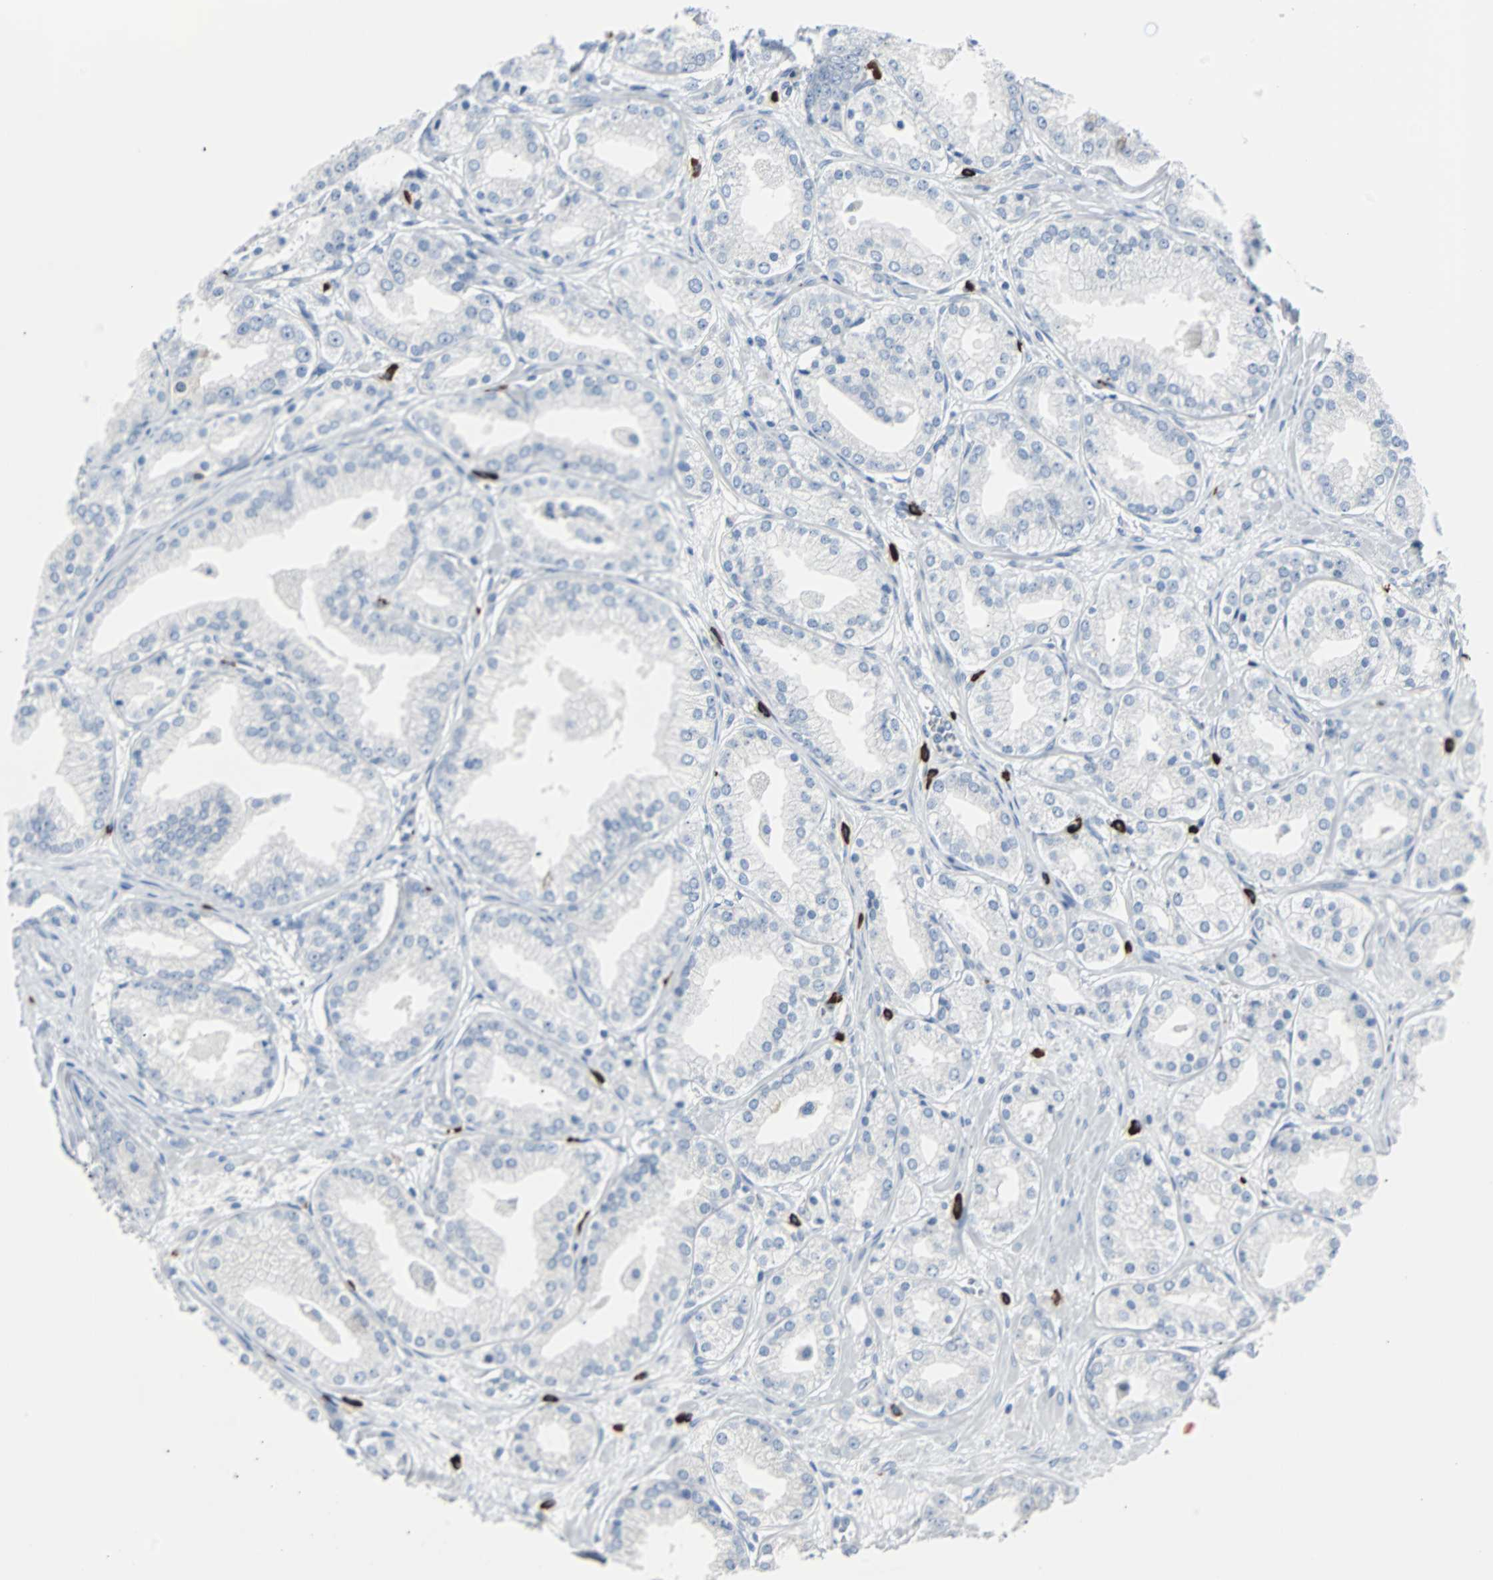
{"staining": {"intensity": "negative", "quantity": "none", "location": "none"}, "tissue": "prostate cancer", "cell_type": "Tumor cells", "image_type": "cancer", "snomed": [{"axis": "morphology", "description": "Adenocarcinoma, High grade"}, {"axis": "topography", "description": "Prostate"}], "caption": "A high-resolution photomicrograph shows immunohistochemistry staining of prostate cancer, which displays no significant expression in tumor cells.", "gene": "RASA1", "patient": {"sex": "male", "age": 61}}